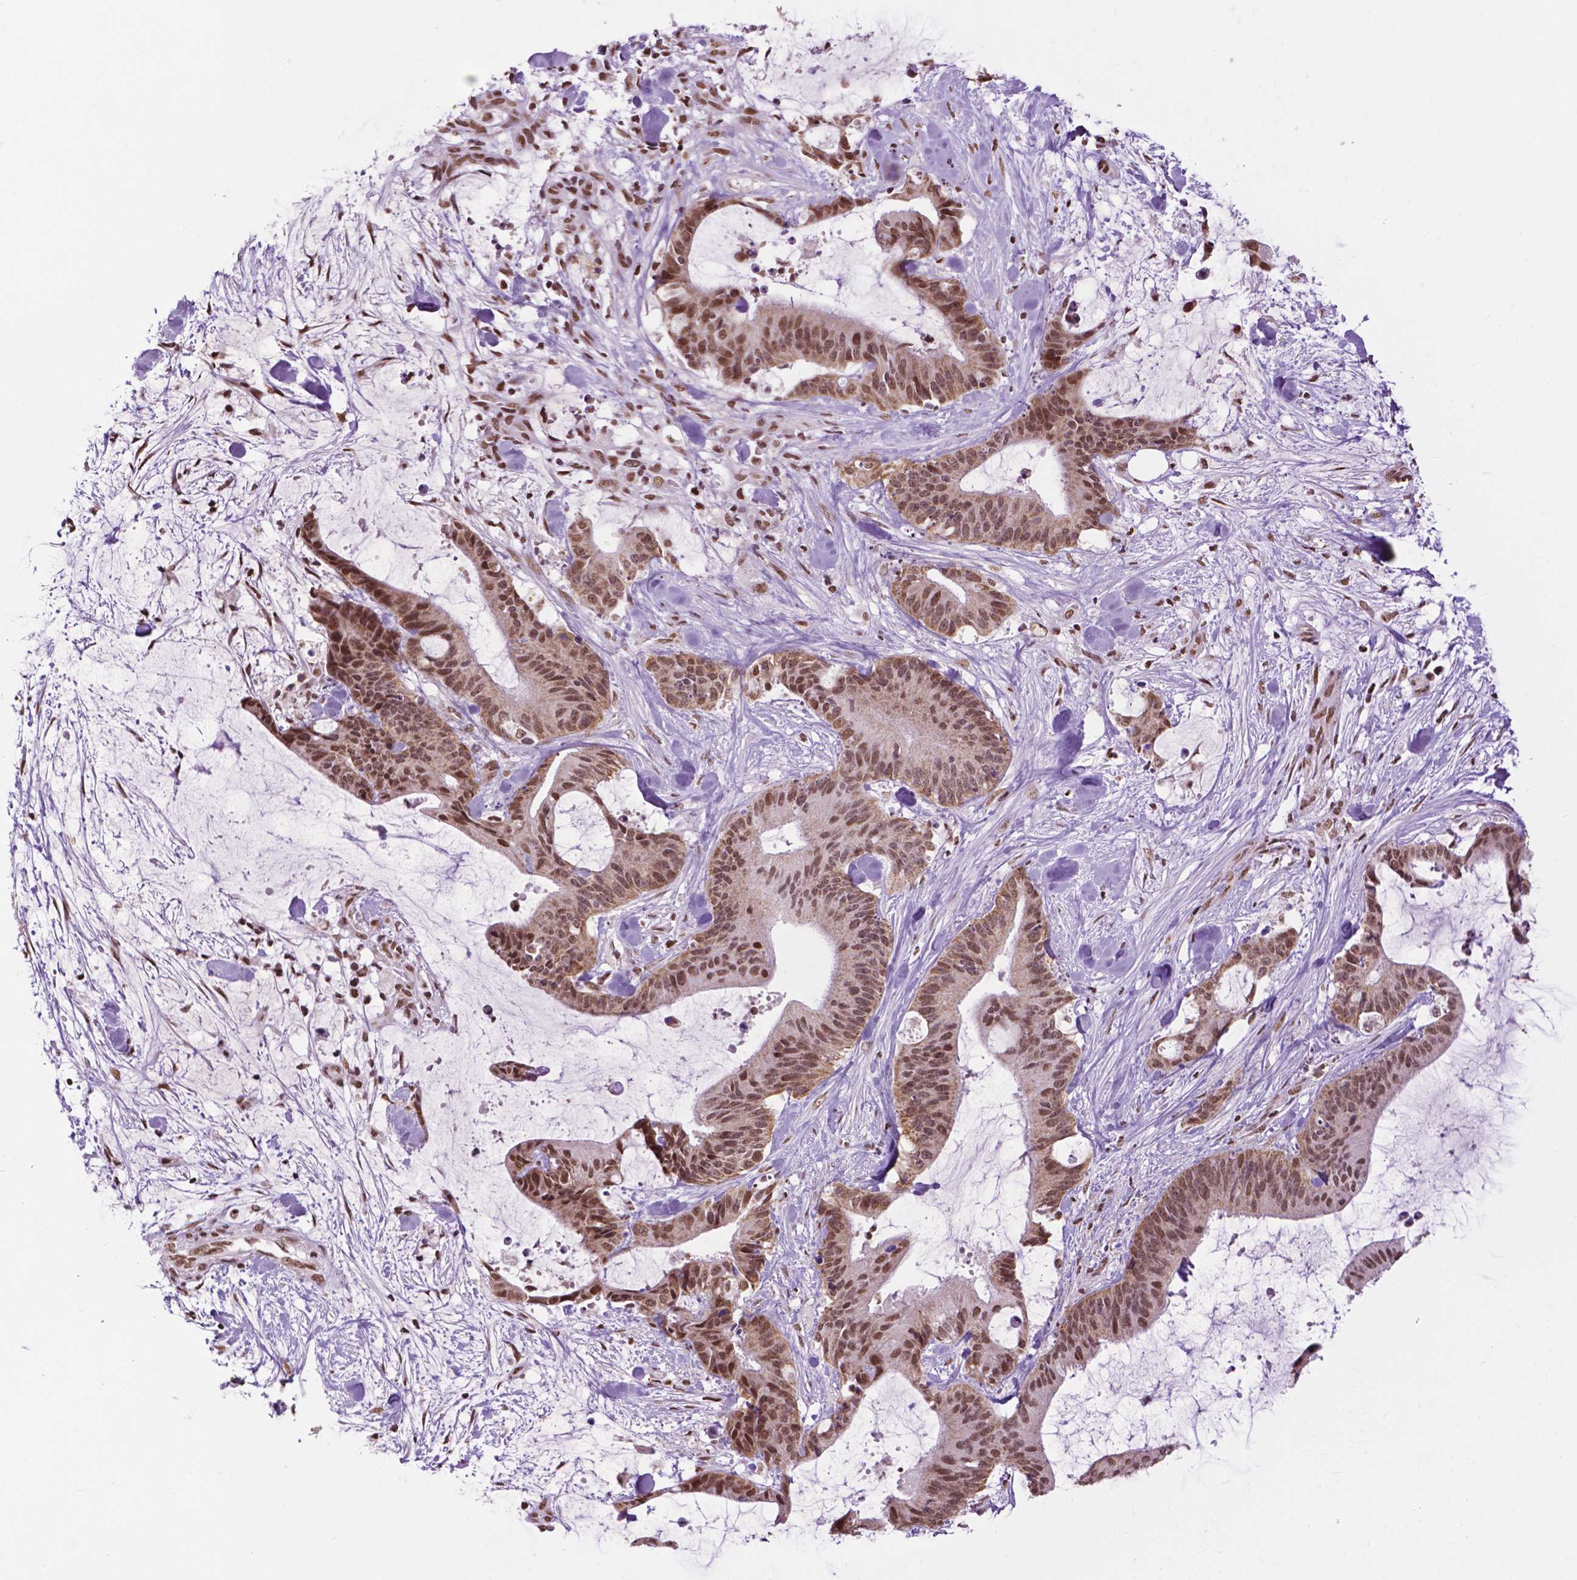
{"staining": {"intensity": "moderate", "quantity": ">75%", "location": "nuclear"}, "tissue": "liver cancer", "cell_type": "Tumor cells", "image_type": "cancer", "snomed": [{"axis": "morphology", "description": "Cholangiocarcinoma"}, {"axis": "topography", "description": "Liver"}], "caption": "A medium amount of moderate nuclear expression is present in approximately >75% of tumor cells in cholangiocarcinoma (liver) tissue.", "gene": "COL23A1", "patient": {"sex": "female", "age": 73}}